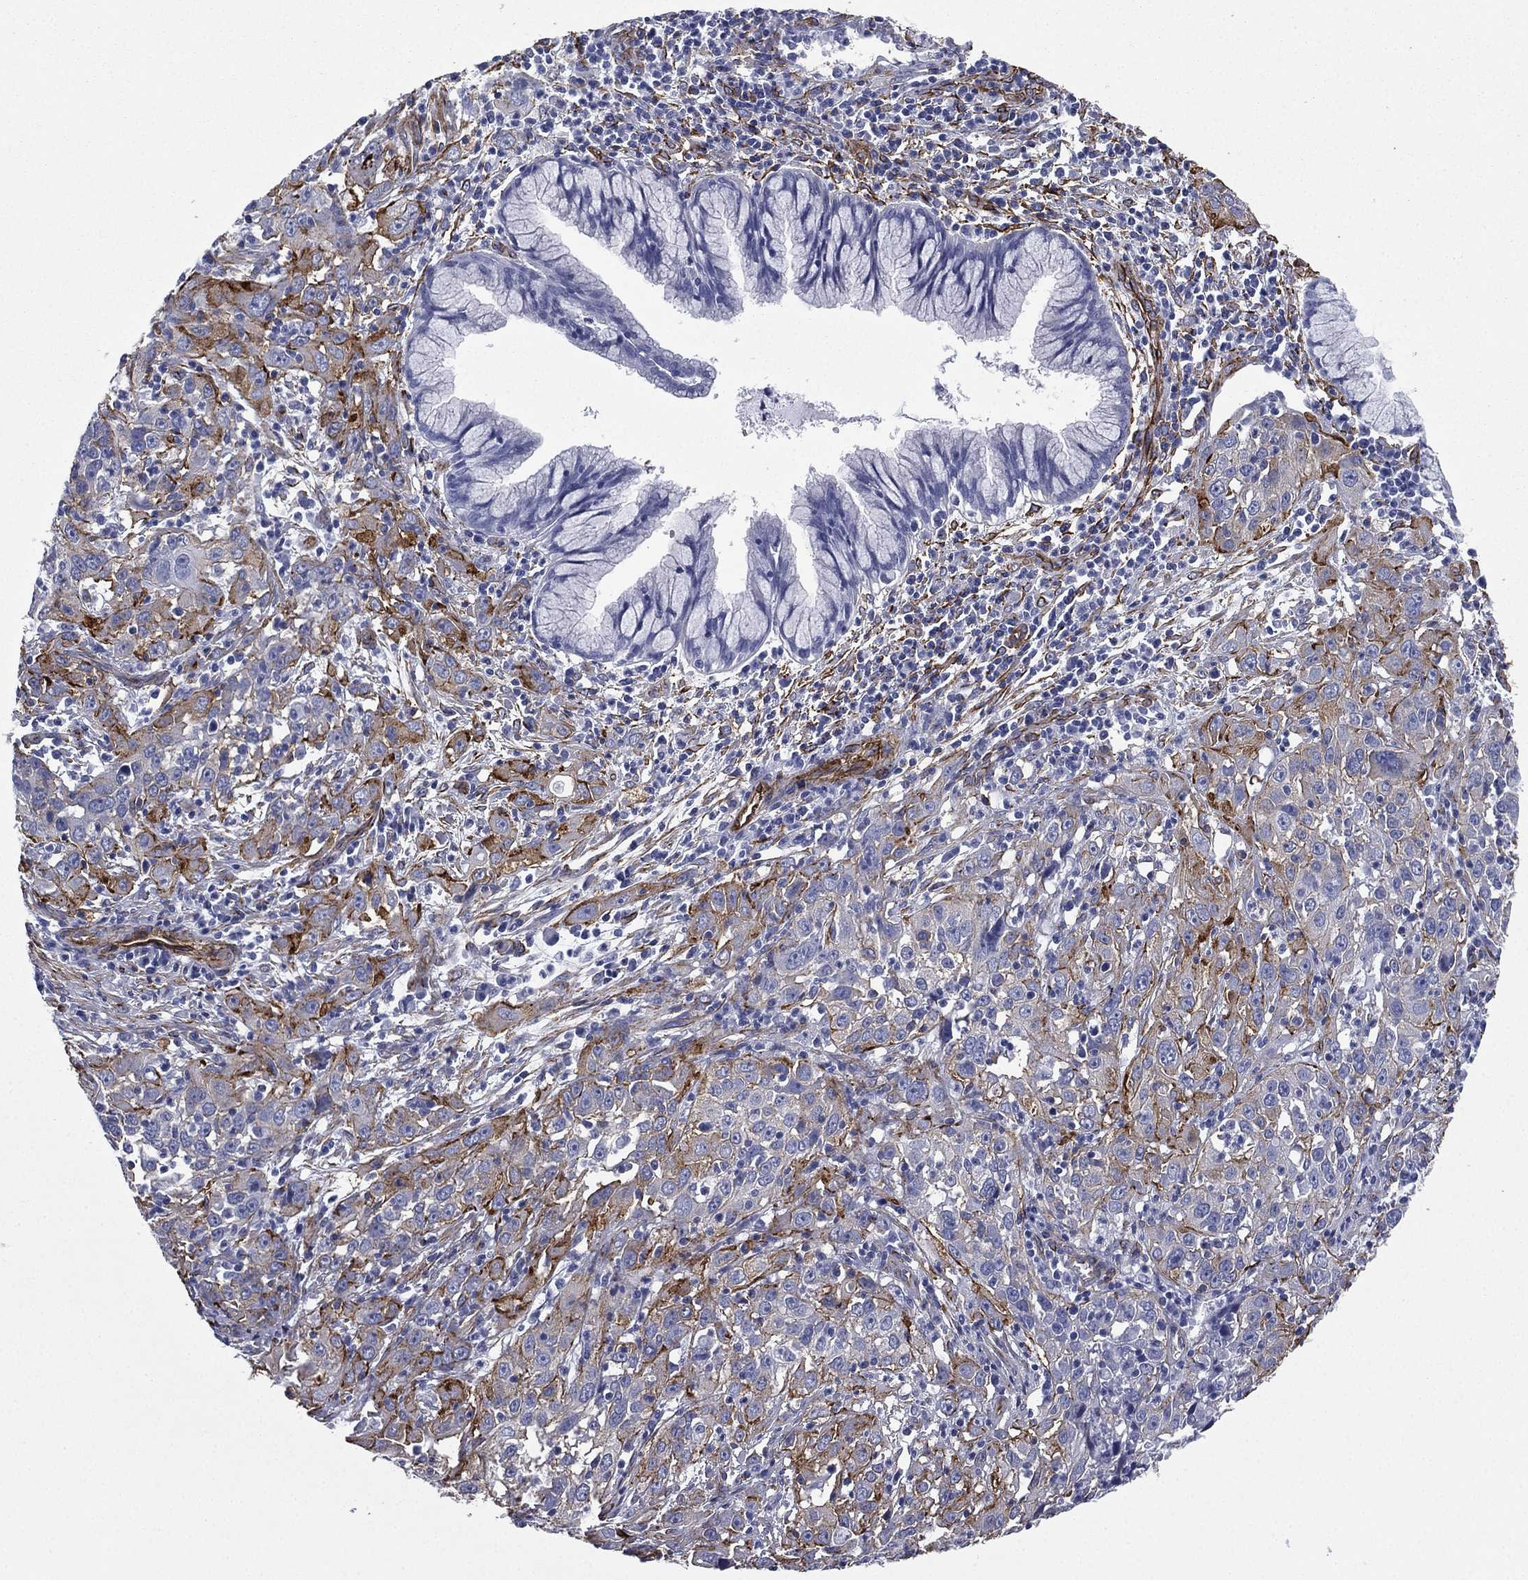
{"staining": {"intensity": "moderate", "quantity": "<25%", "location": "cytoplasmic/membranous"}, "tissue": "cervical cancer", "cell_type": "Tumor cells", "image_type": "cancer", "snomed": [{"axis": "morphology", "description": "Squamous cell carcinoma, NOS"}, {"axis": "topography", "description": "Cervix"}], "caption": "A histopathology image of human squamous cell carcinoma (cervical) stained for a protein reveals moderate cytoplasmic/membranous brown staining in tumor cells. Nuclei are stained in blue.", "gene": "CAVIN3", "patient": {"sex": "female", "age": 32}}